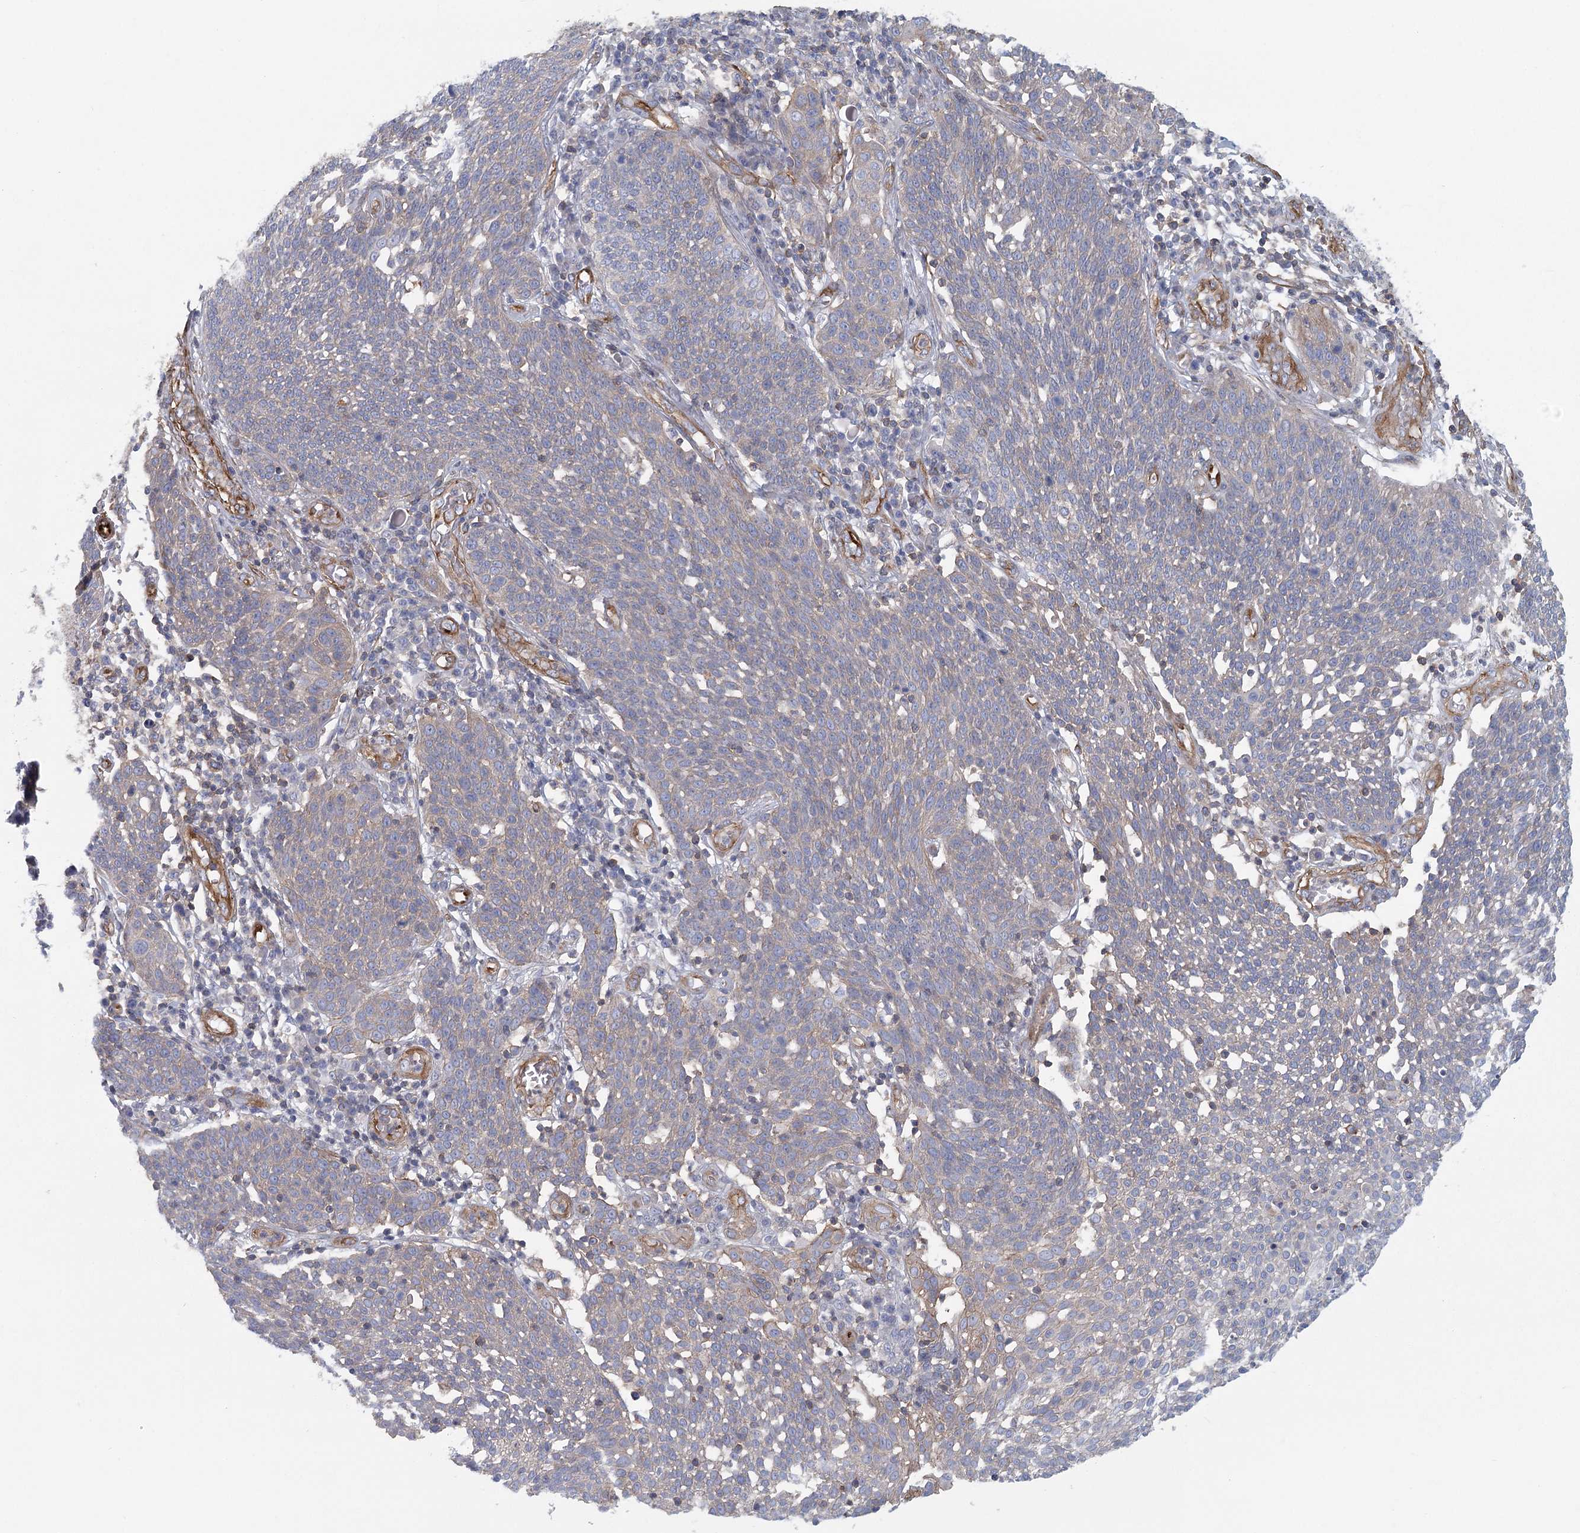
{"staining": {"intensity": "negative", "quantity": "none", "location": "none"}, "tissue": "cervical cancer", "cell_type": "Tumor cells", "image_type": "cancer", "snomed": [{"axis": "morphology", "description": "Squamous cell carcinoma, NOS"}, {"axis": "topography", "description": "Cervix"}], "caption": "Human squamous cell carcinoma (cervical) stained for a protein using IHC demonstrates no staining in tumor cells.", "gene": "IFT46", "patient": {"sex": "female", "age": 34}}